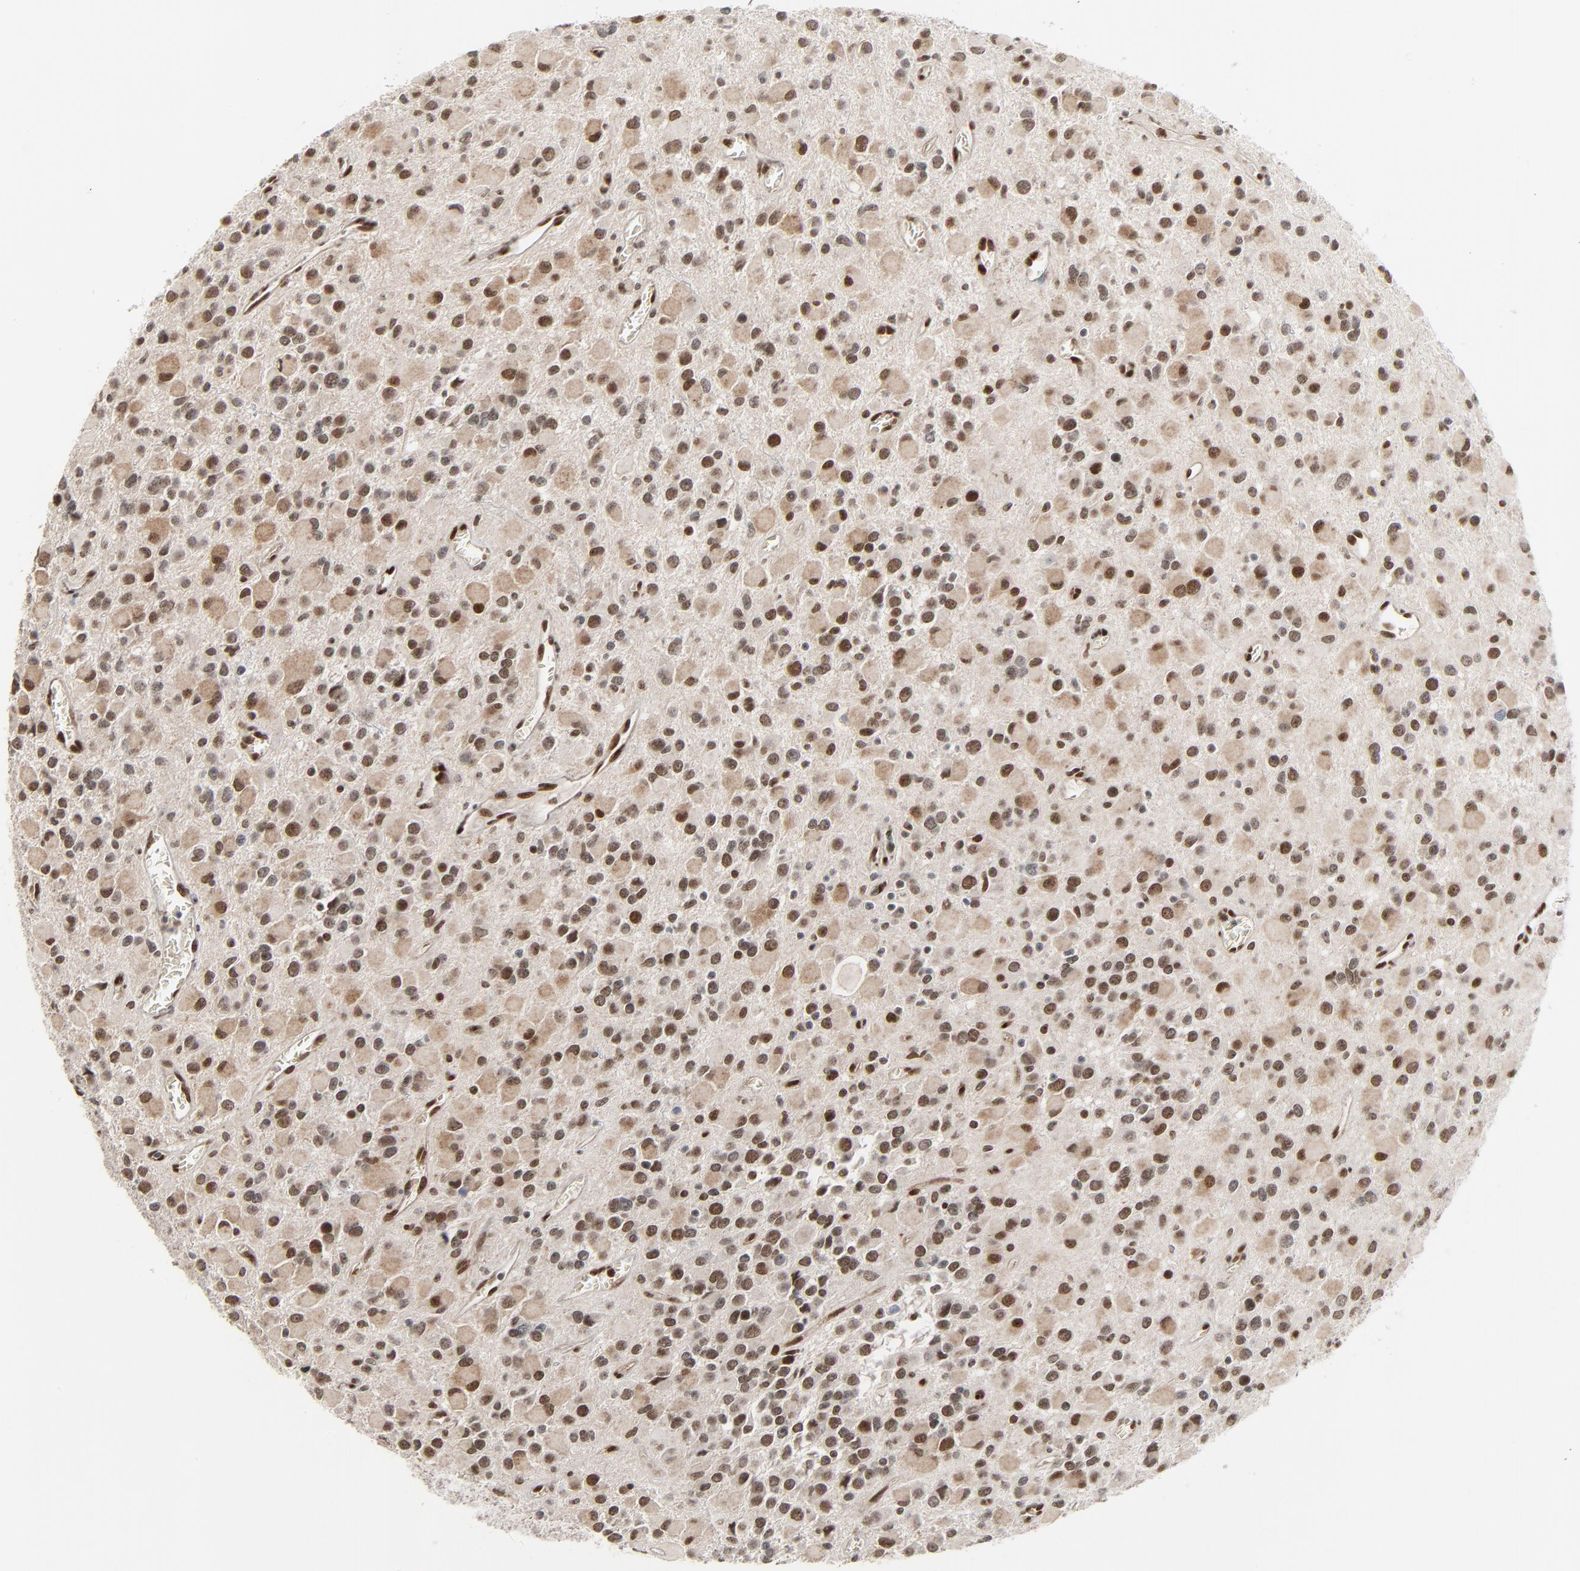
{"staining": {"intensity": "strong", "quantity": ">75%", "location": "nuclear"}, "tissue": "glioma", "cell_type": "Tumor cells", "image_type": "cancer", "snomed": [{"axis": "morphology", "description": "Glioma, malignant, Low grade"}, {"axis": "topography", "description": "Brain"}], "caption": "Glioma stained with IHC displays strong nuclear staining in about >75% of tumor cells.", "gene": "CUX1", "patient": {"sex": "male", "age": 42}}